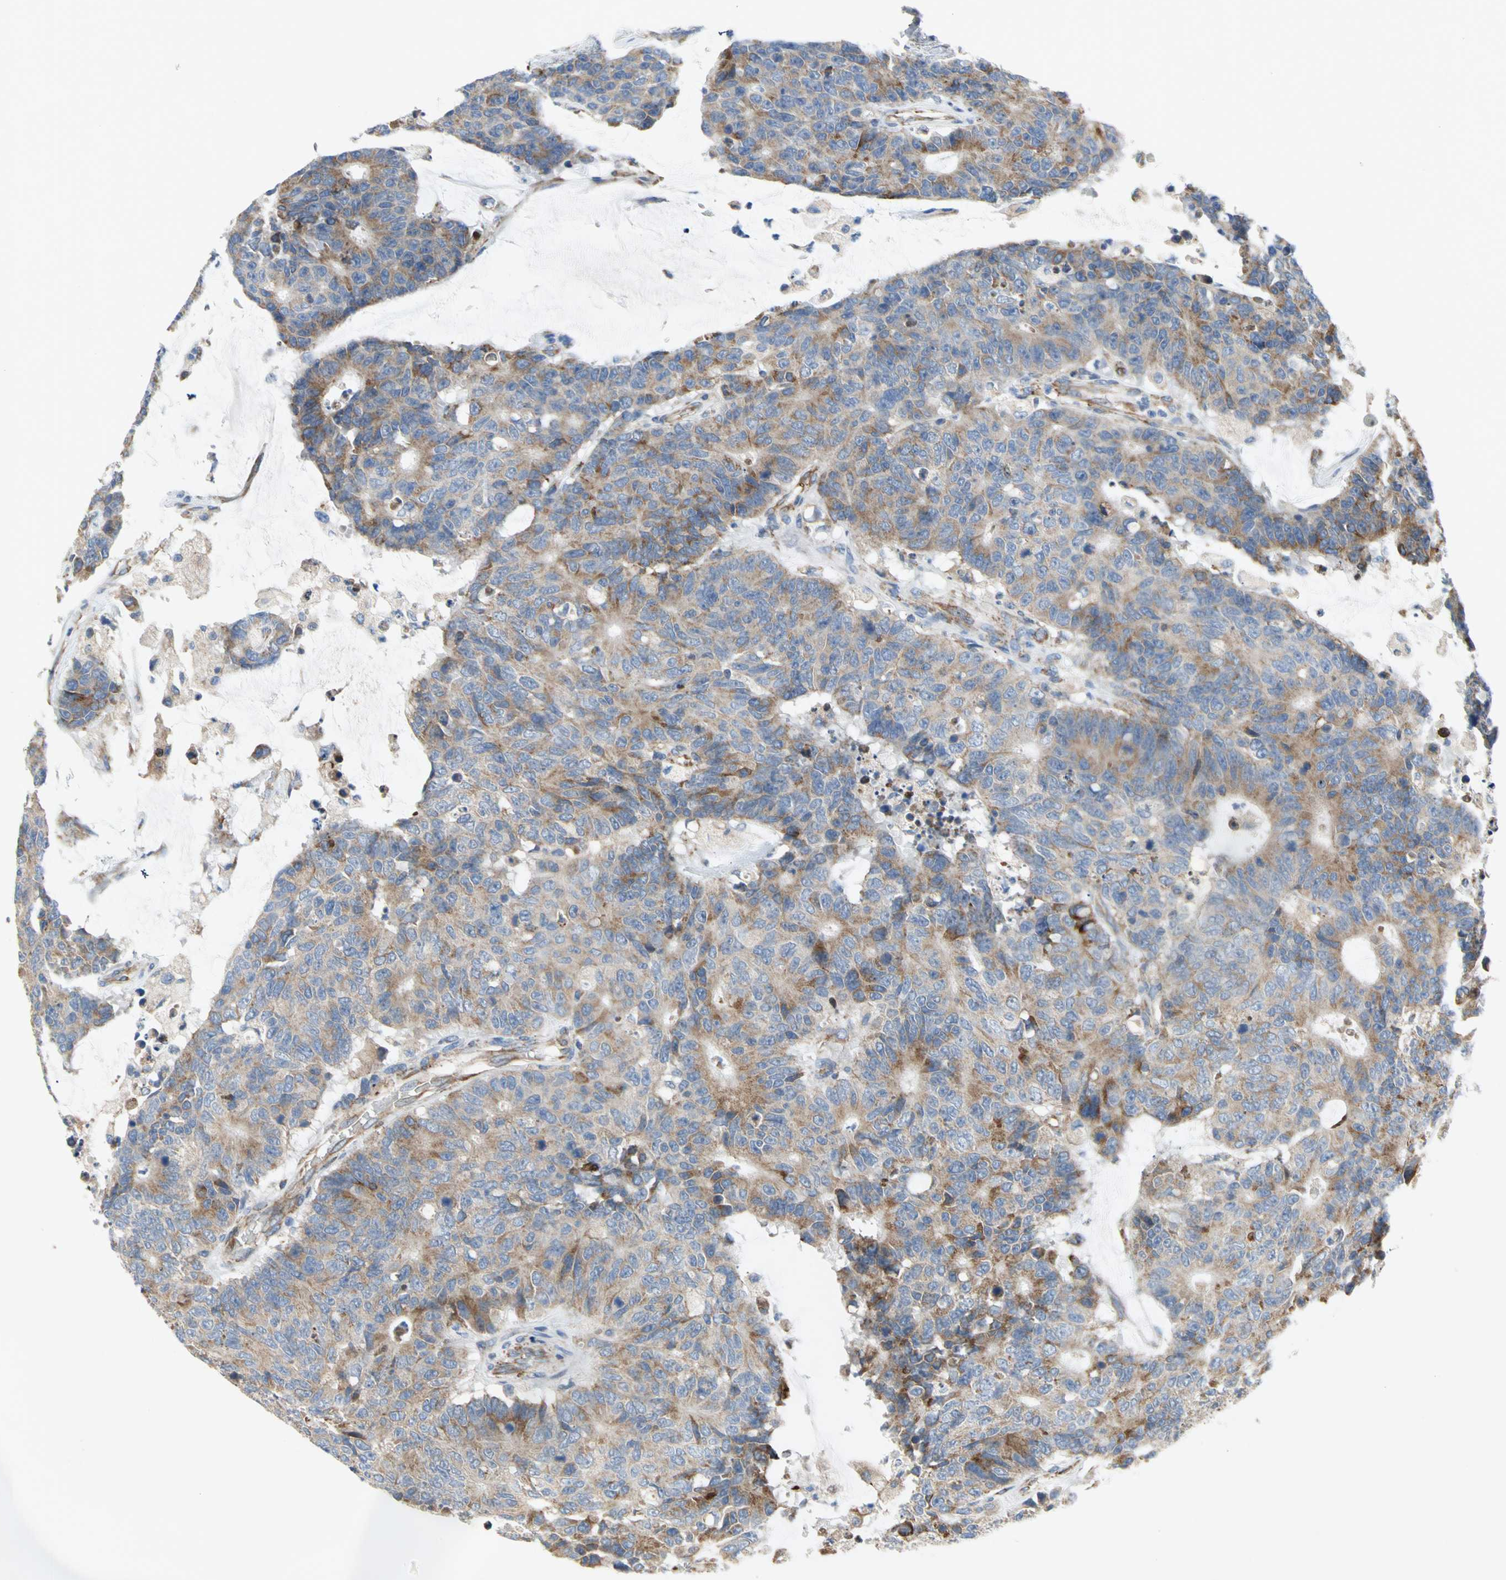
{"staining": {"intensity": "moderate", "quantity": ">75%", "location": "cytoplasmic/membranous"}, "tissue": "colorectal cancer", "cell_type": "Tumor cells", "image_type": "cancer", "snomed": [{"axis": "morphology", "description": "Adenocarcinoma, NOS"}, {"axis": "topography", "description": "Colon"}], "caption": "The photomicrograph demonstrates immunohistochemical staining of adenocarcinoma (colorectal). There is moderate cytoplasmic/membranous expression is present in approximately >75% of tumor cells. (DAB IHC, brown staining for protein, blue staining for nuclei).", "gene": "TULP4", "patient": {"sex": "female", "age": 86}}